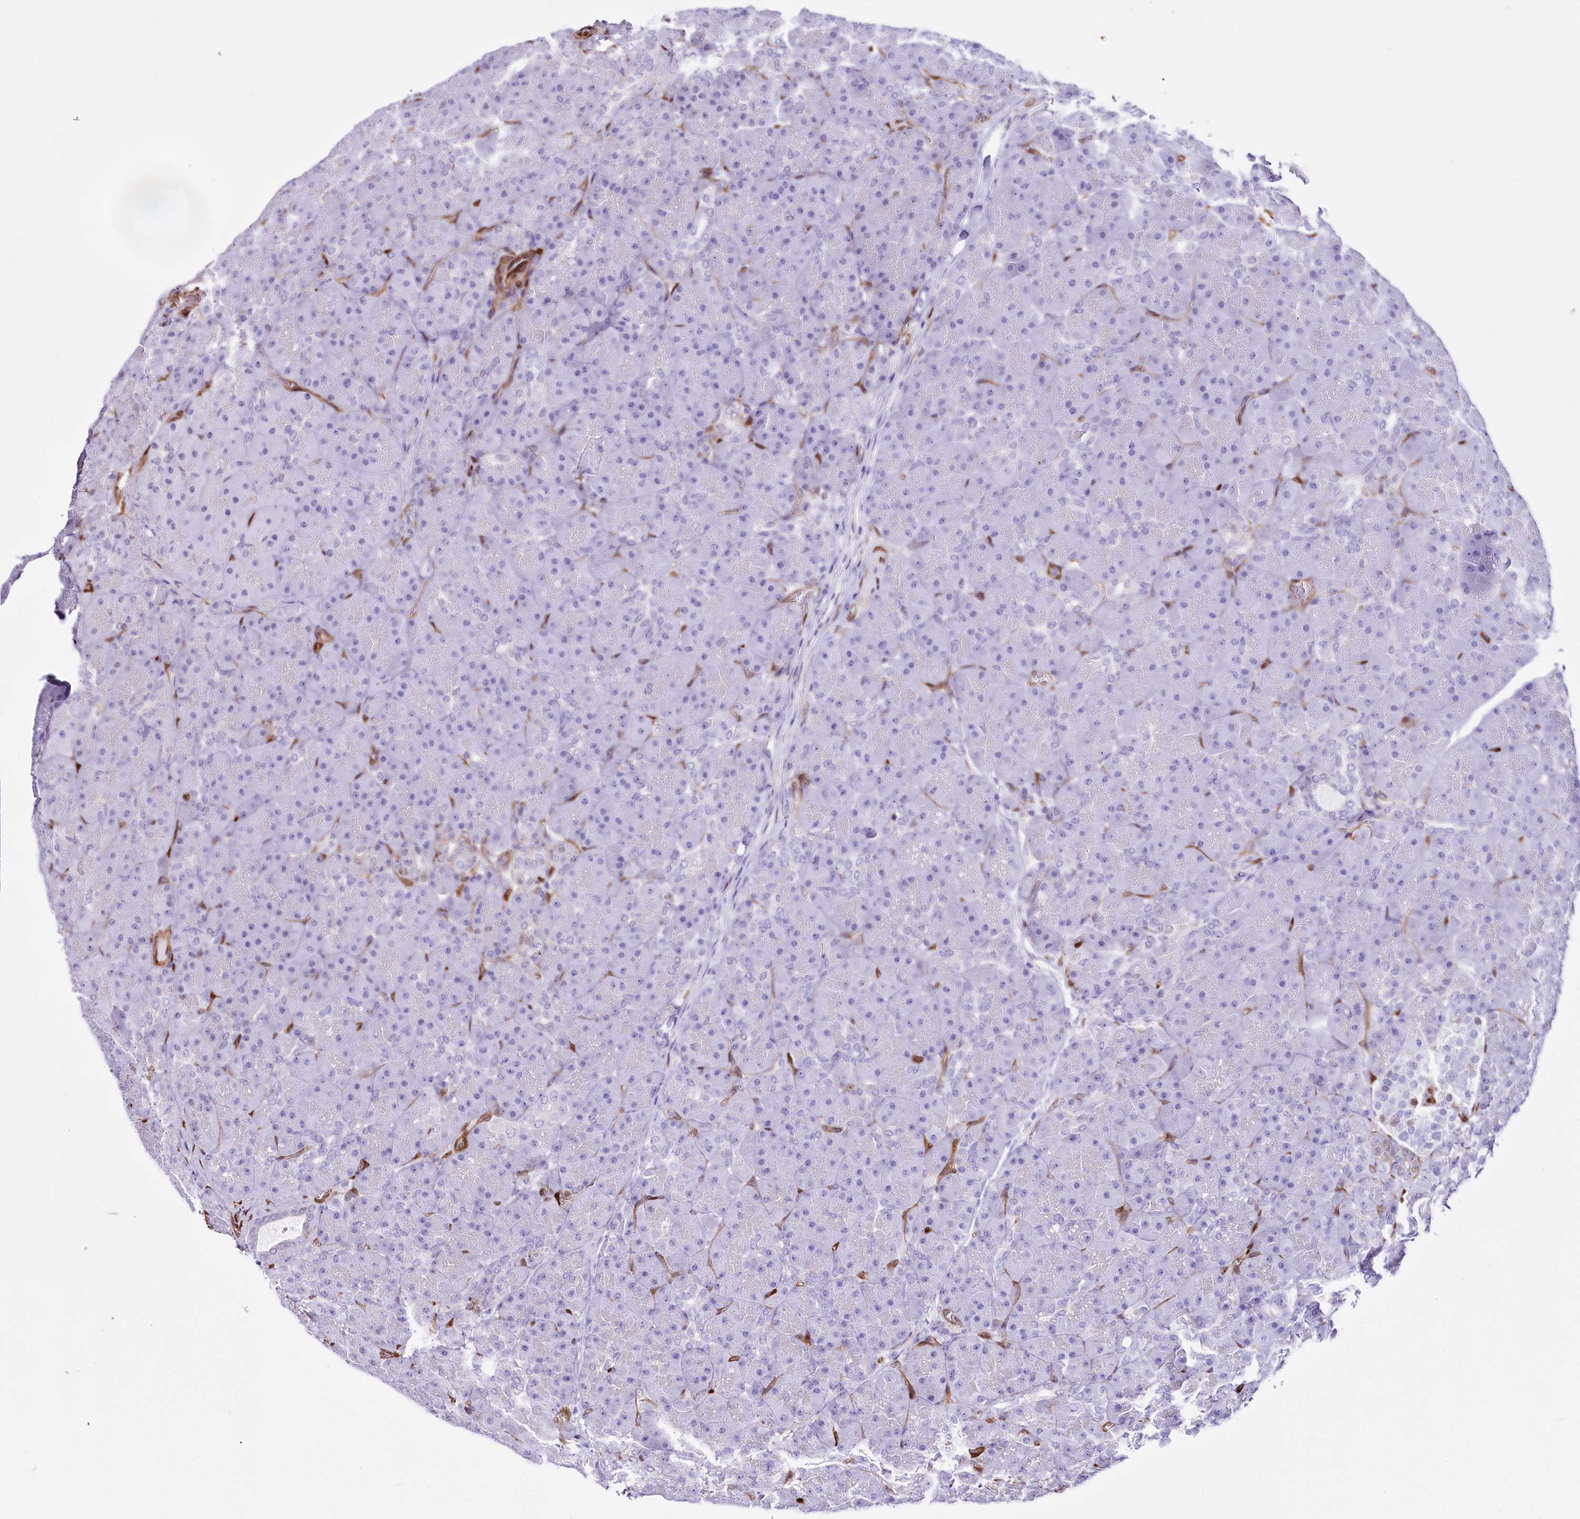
{"staining": {"intensity": "negative", "quantity": "none", "location": "none"}, "tissue": "pancreas", "cell_type": "Exocrine glandular cells", "image_type": "normal", "snomed": [{"axis": "morphology", "description": "Normal tissue, NOS"}, {"axis": "topography", "description": "Pancreas"}], "caption": "Exocrine glandular cells are negative for protein expression in benign human pancreas. The staining was performed using DAB (3,3'-diaminobenzidine) to visualize the protein expression in brown, while the nuclei were stained in blue with hematoxylin (Magnification: 20x).", "gene": "PTMS", "patient": {"sex": "male", "age": 66}}